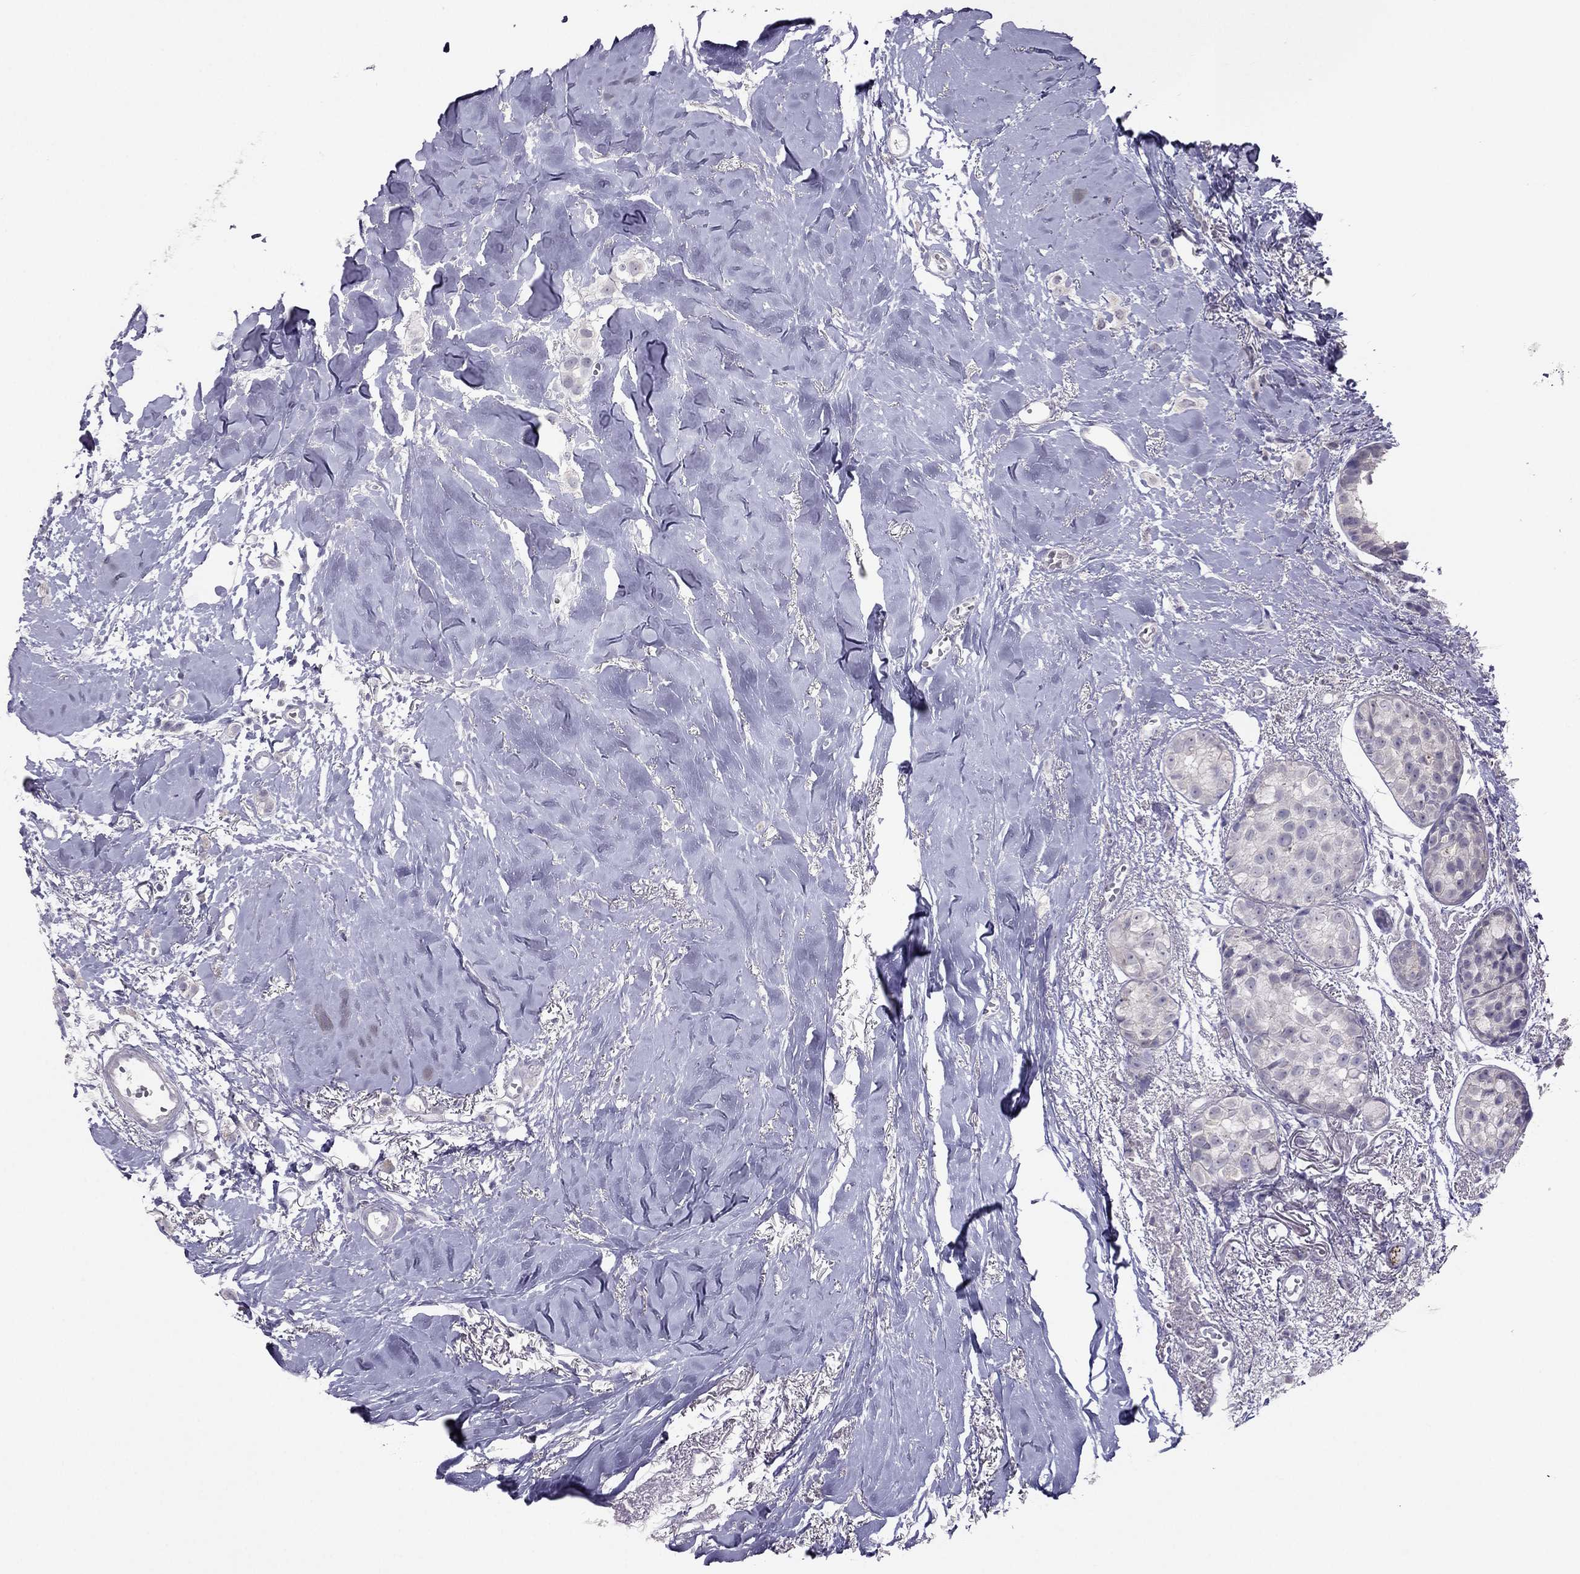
{"staining": {"intensity": "negative", "quantity": "none", "location": "none"}, "tissue": "breast cancer", "cell_type": "Tumor cells", "image_type": "cancer", "snomed": [{"axis": "morphology", "description": "Duct carcinoma"}, {"axis": "topography", "description": "Breast"}], "caption": "Infiltrating ductal carcinoma (breast) was stained to show a protein in brown. There is no significant staining in tumor cells.", "gene": "RGS8", "patient": {"sex": "female", "age": 85}}